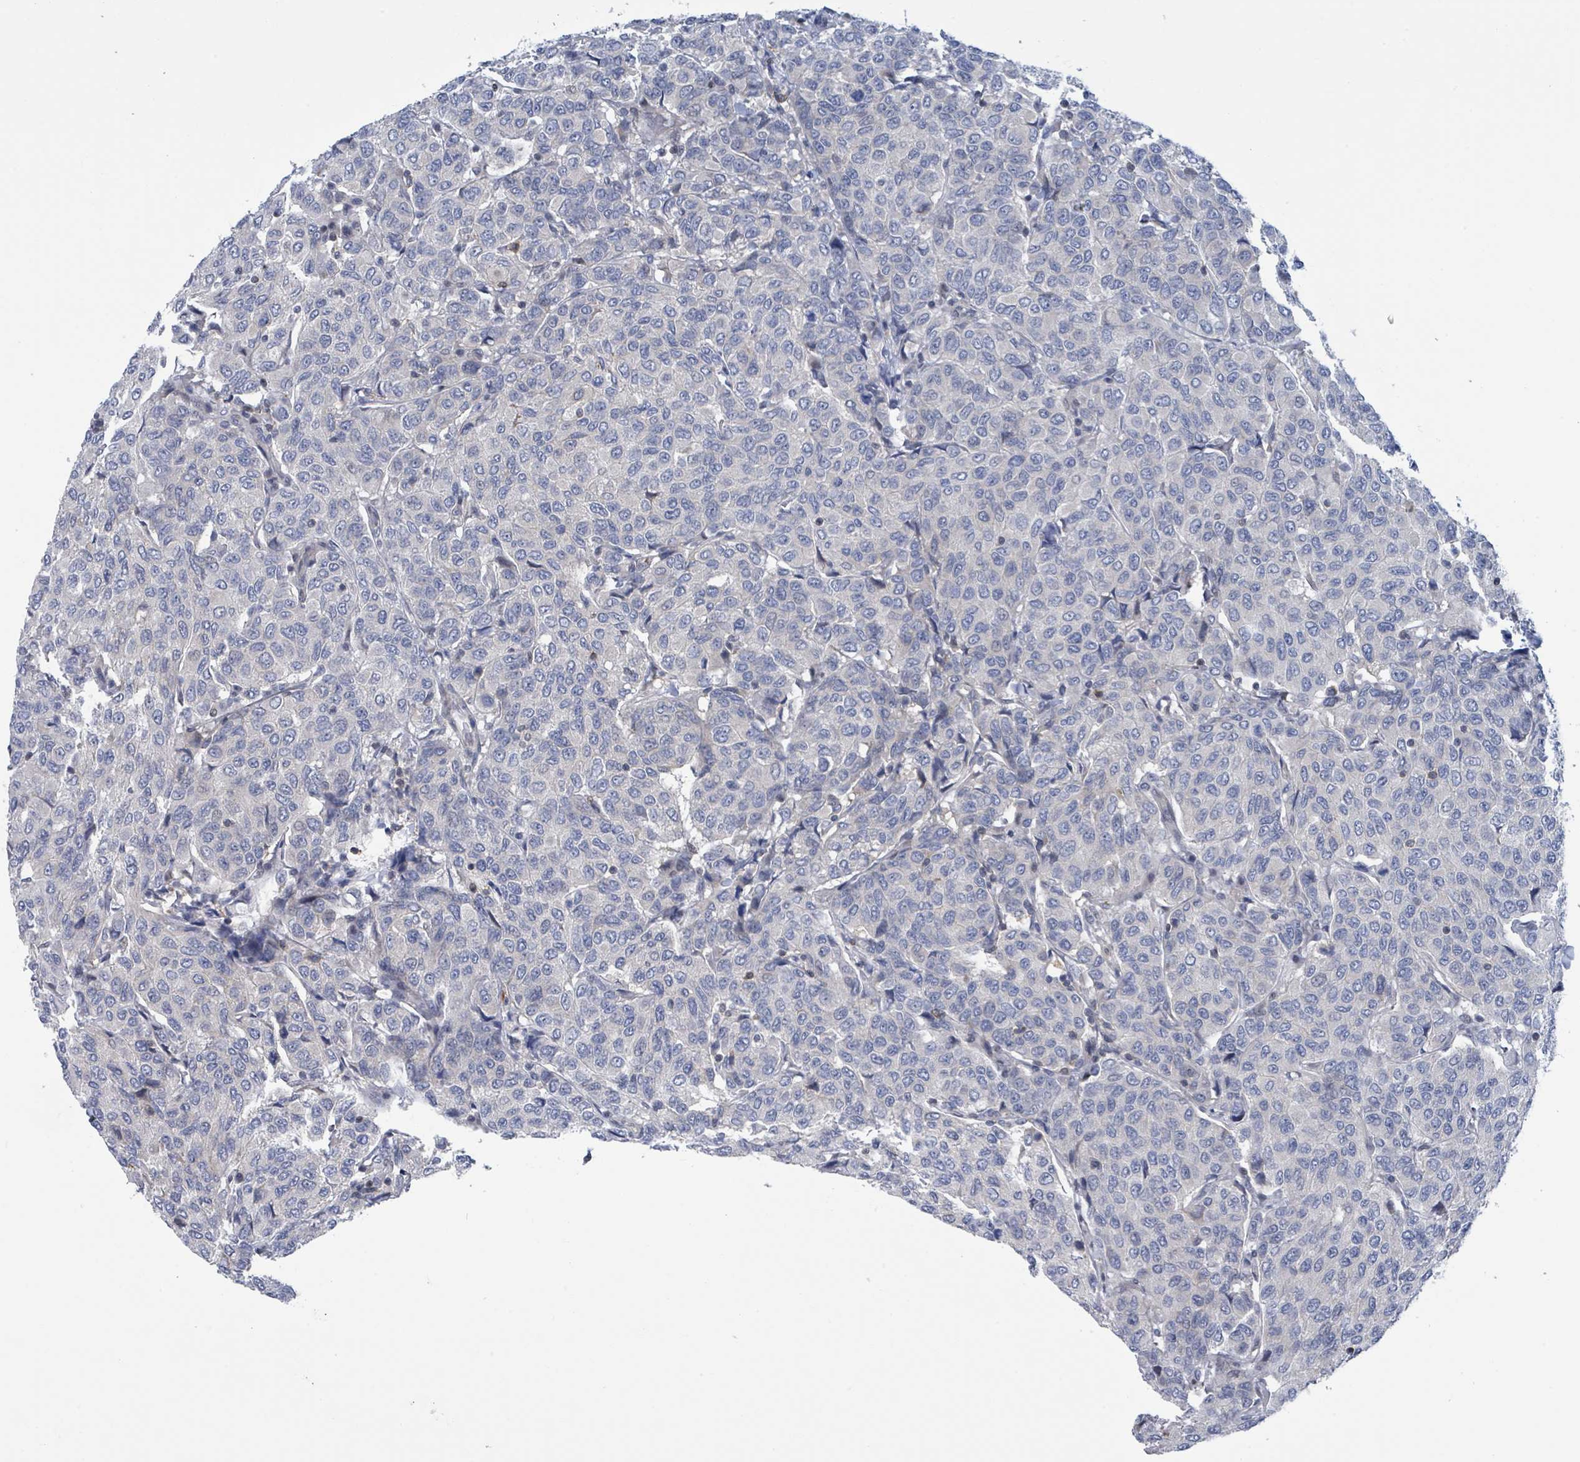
{"staining": {"intensity": "negative", "quantity": "none", "location": "none"}, "tissue": "breast cancer", "cell_type": "Tumor cells", "image_type": "cancer", "snomed": [{"axis": "morphology", "description": "Duct carcinoma"}, {"axis": "topography", "description": "Breast"}], "caption": "An immunohistochemistry (IHC) micrograph of breast cancer (infiltrating ductal carcinoma) is shown. There is no staining in tumor cells of breast cancer (infiltrating ductal carcinoma).", "gene": "DGKZ", "patient": {"sex": "female", "age": 55}}